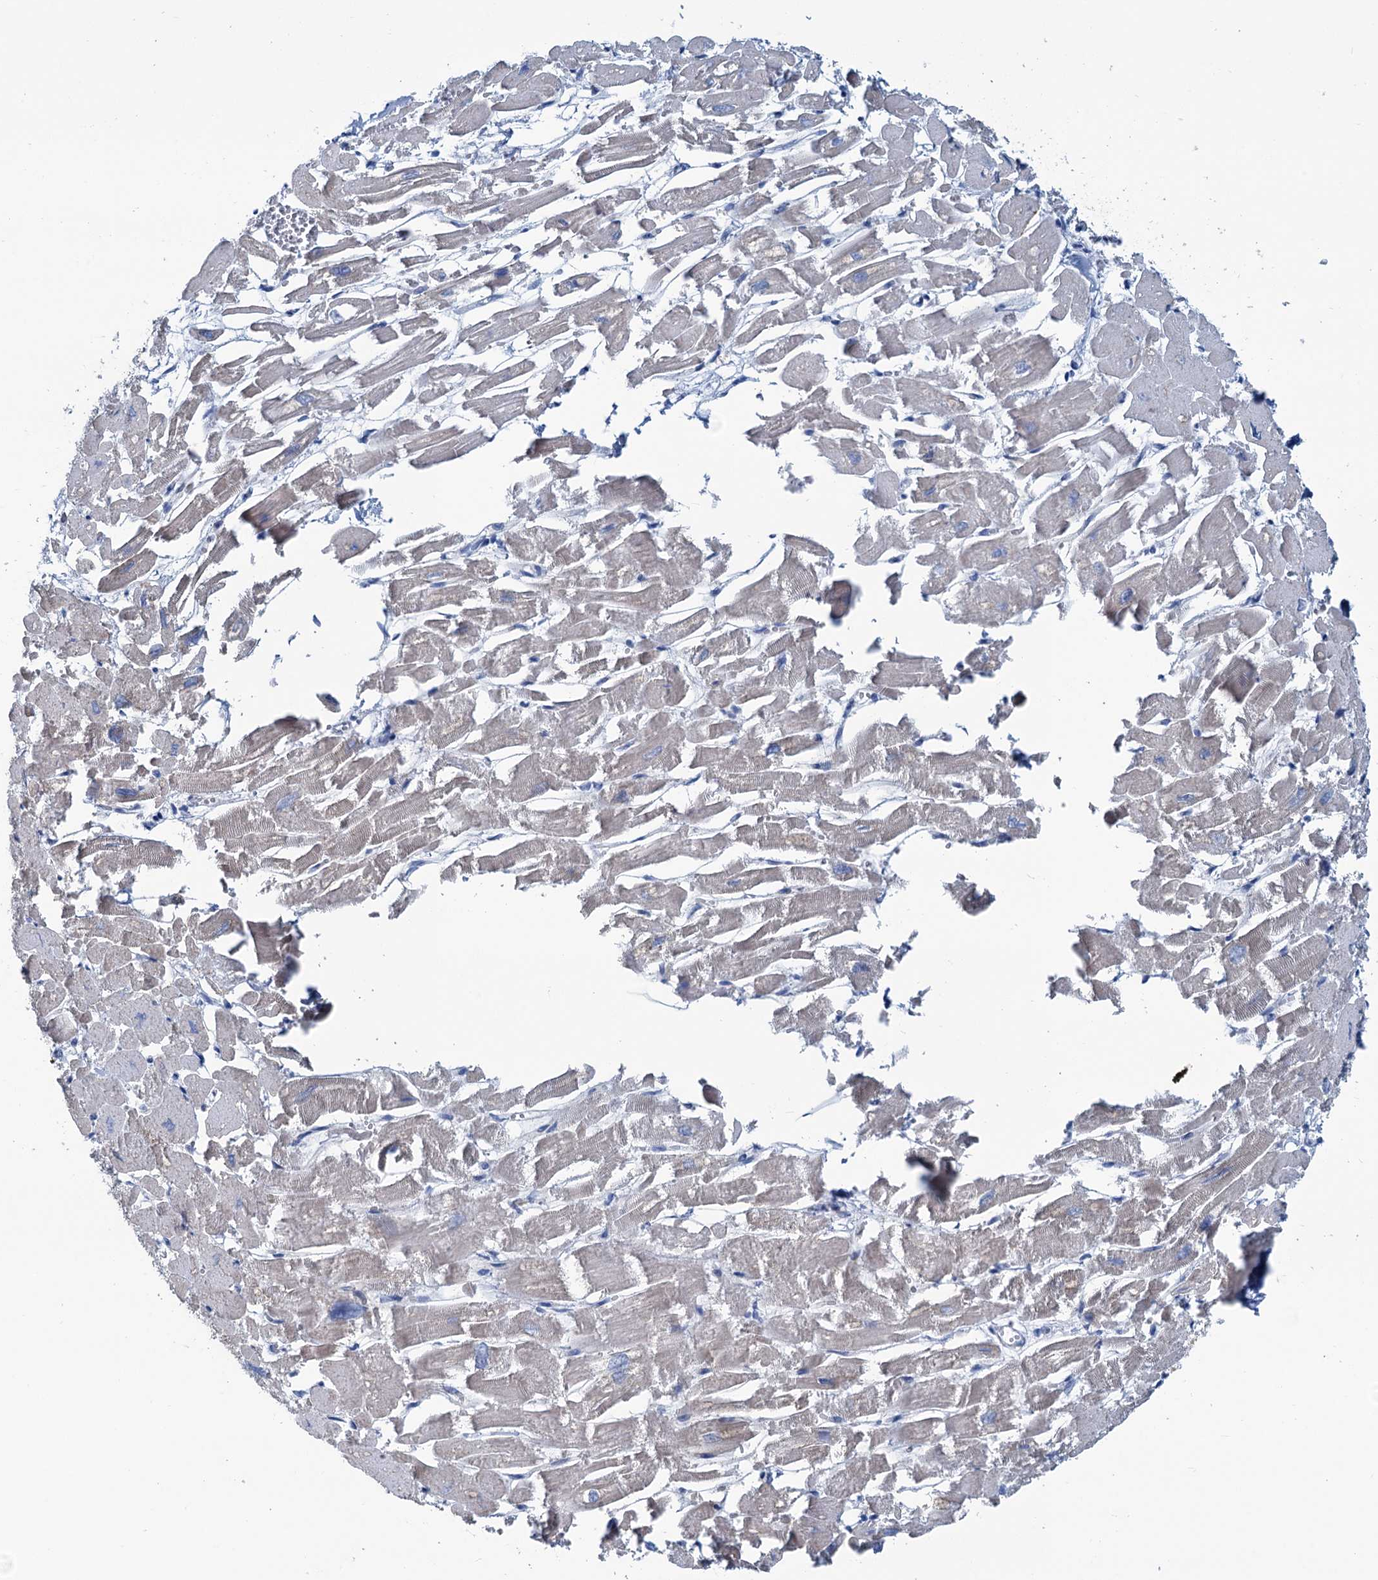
{"staining": {"intensity": "negative", "quantity": "none", "location": "none"}, "tissue": "heart muscle", "cell_type": "Cardiomyocytes", "image_type": "normal", "snomed": [{"axis": "morphology", "description": "Normal tissue, NOS"}, {"axis": "topography", "description": "Heart"}], "caption": "IHC image of normal heart muscle stained for a protein (brown), which demonstrates no staining in cardiomyocytes. (DAB immunohistochemistry with hematoxylin counter stain).", "gene": "SLC1A3", "patient": {"sex": "male", "age": 54}}